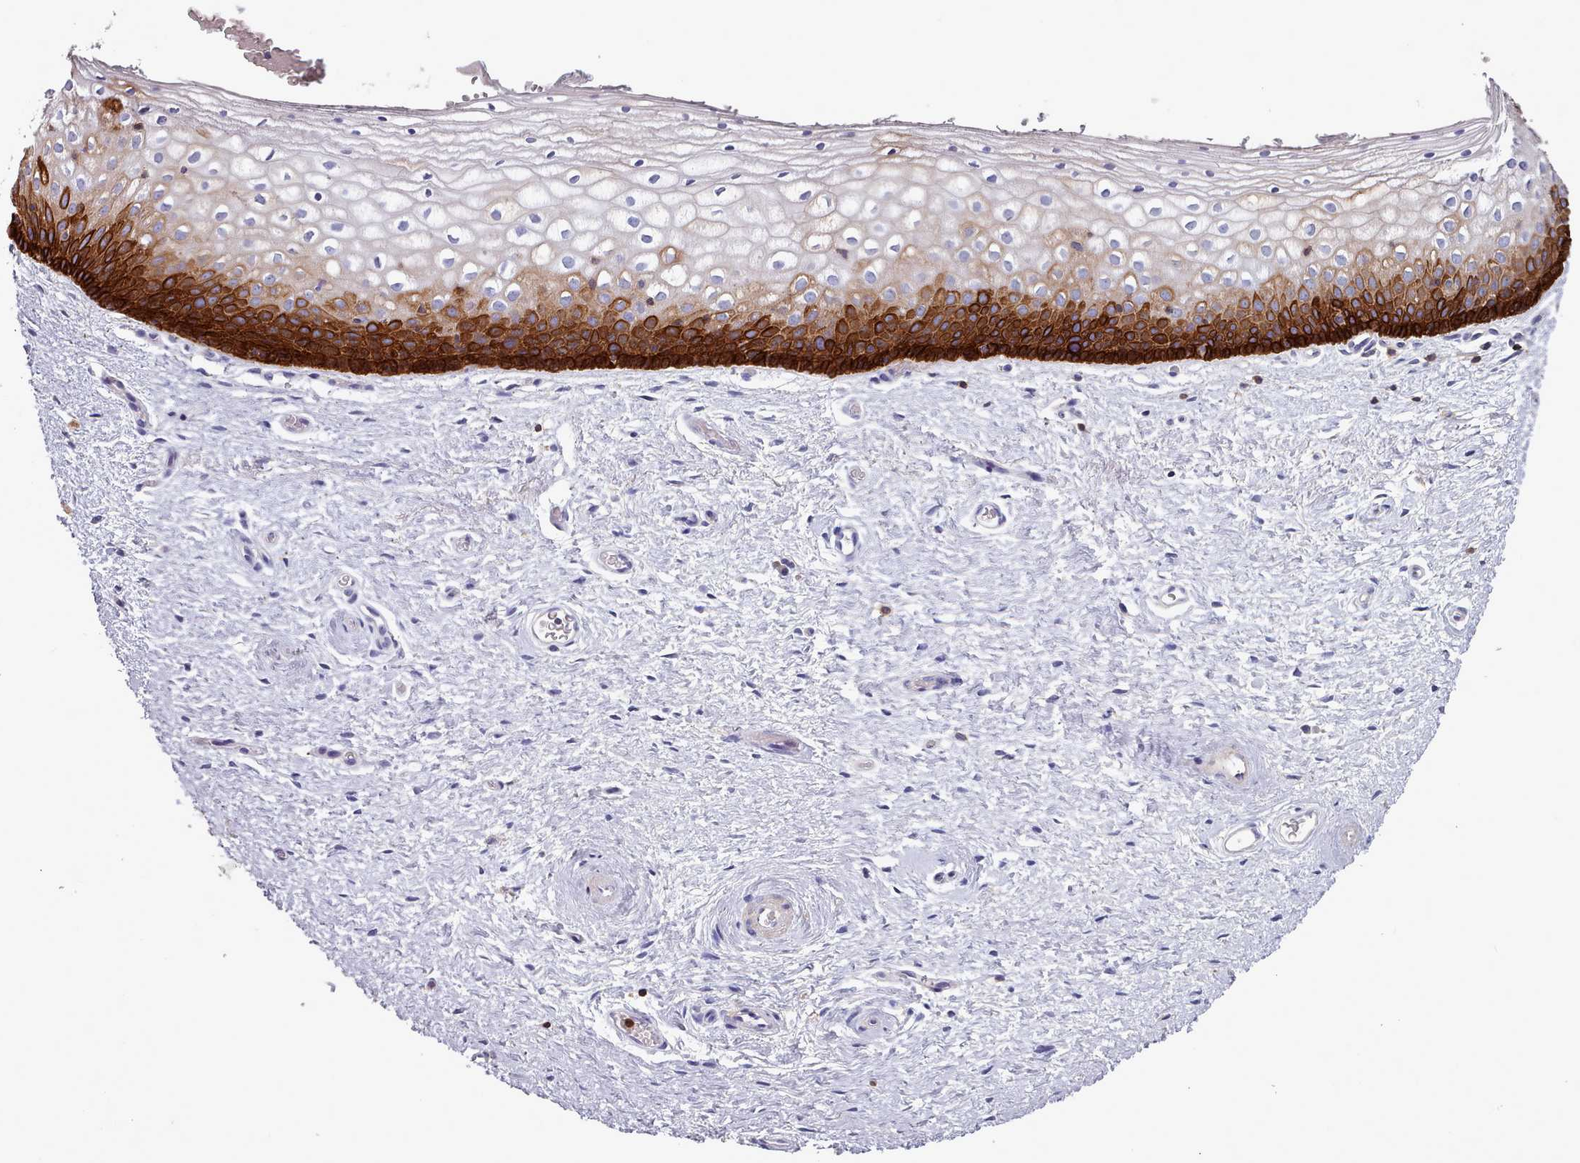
{"staining": {"intensity": "strong", "quantity": "25%-75%", "location": "cytoplasmic/membranous"}, "tissue": "vagina", "cell_type": "Squamous epithelial cells", "image_type": "normal", "snomed": [{"axis": "morphology", "description": "Normal tissue, NOS"}, {"axis": "topography", "description": "Vagina"}], "caption": "Strong cytoplasmic/membranous protein expression is identified in approximately 25%-75% of squamous epithelial cells in vagina.", "gene": "RAC1", "patient": {"sex": "female", "age": 60}}